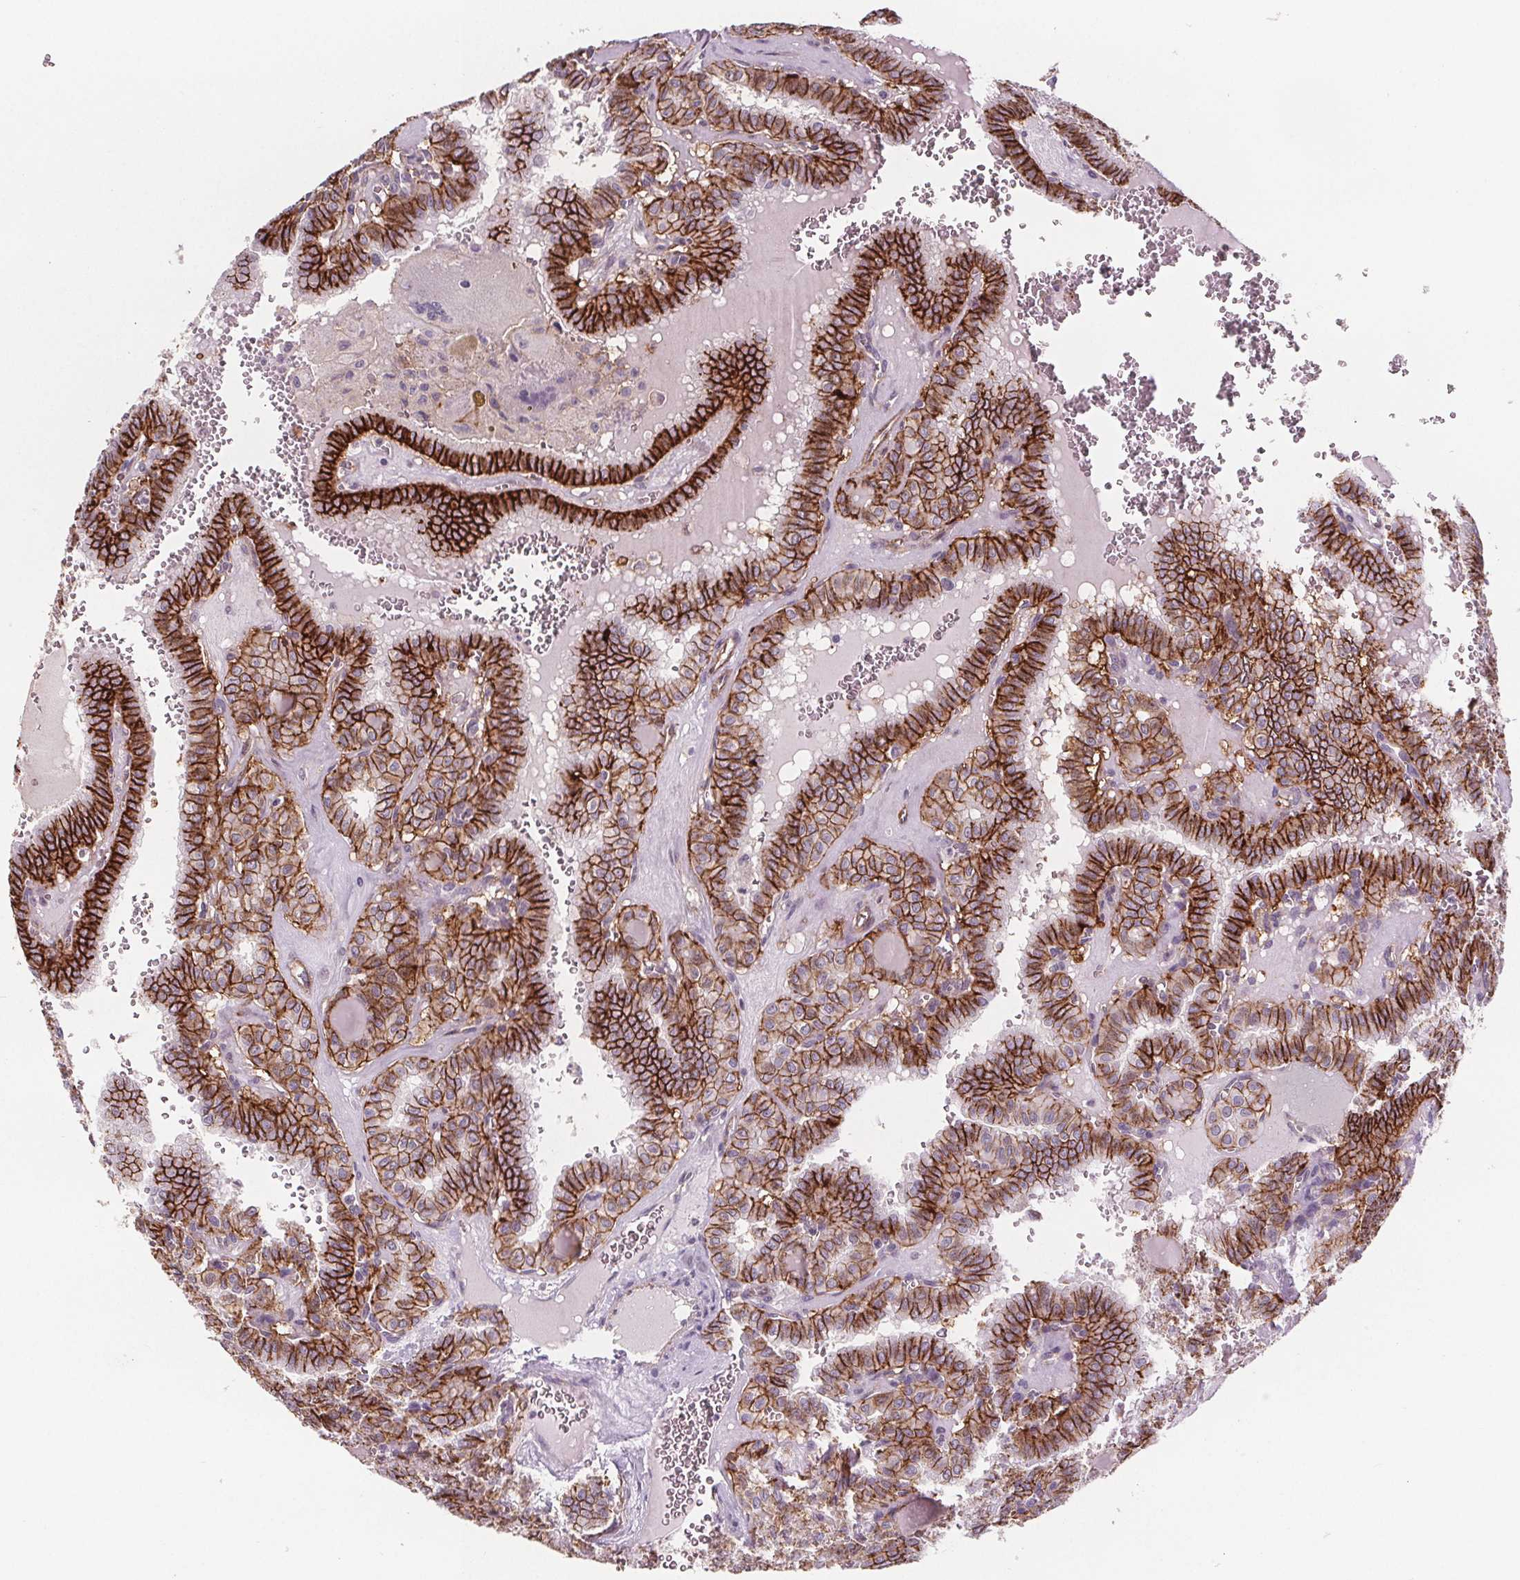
{"staining": {"intensity": "strong", "quantity": ">75%", "location": "cytoplasmic/membranous"}, "tissue": "thyroid cancer", "cell_type": "Tumor cells", "image_type": "cancer", "snomed": [{"axis": "morphology", "description": "Papillary adenocarcinoma, NOS"}, {"axis": "topography", "description": "Thyroid gland"}], "caption": "Protein expression analysis of thyroid cancer (papillary adenocarcinoma) demonstrates strong cytoplasmic/membranous staining in about >75% of tumor cells.", "gene": "ATP1A1", "patient": {"sex": "female", "age": 41}}